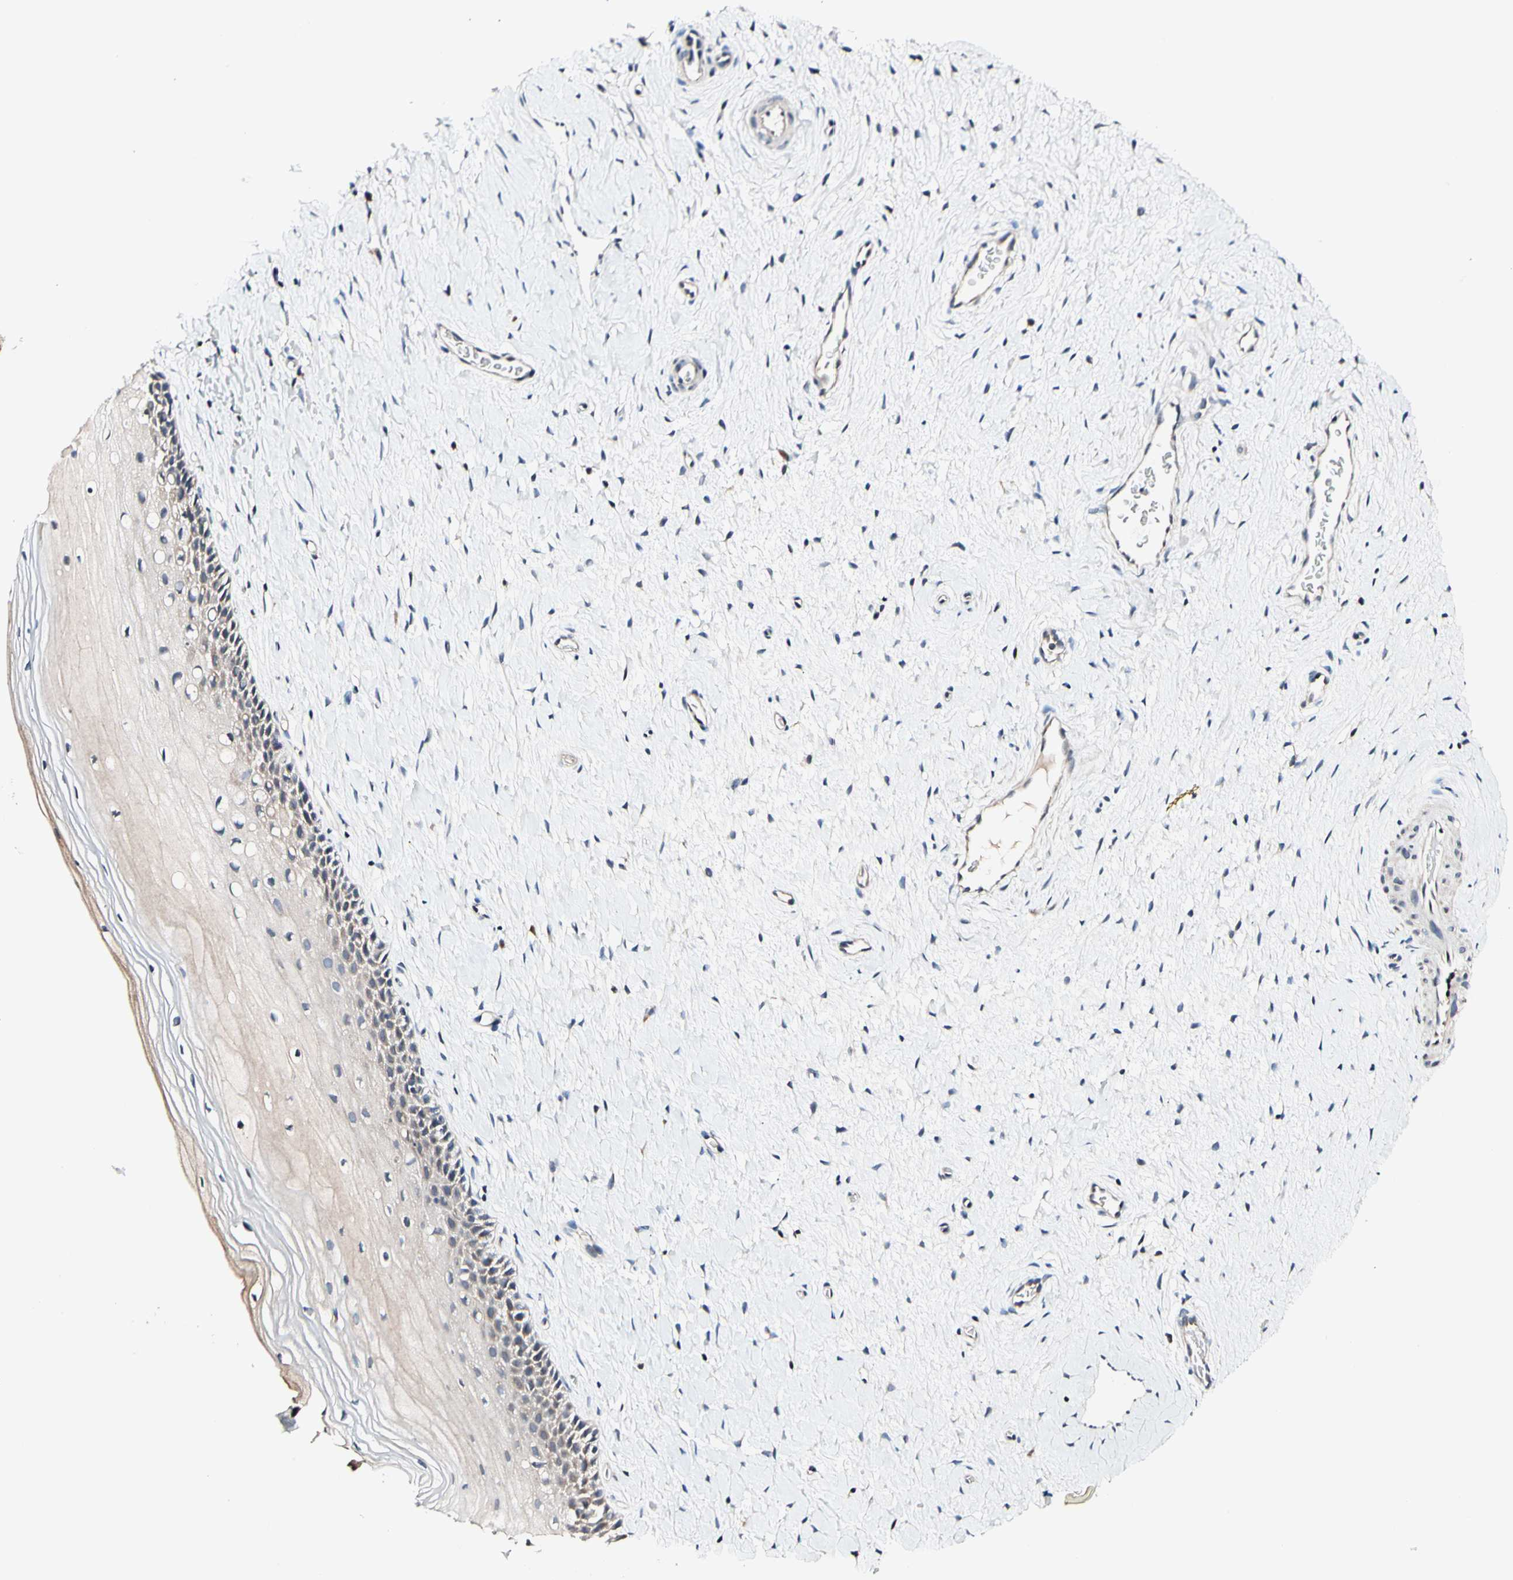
{"staining": {"intensity": "negative", "quantity": "none", "location": "none"}, "tissue": "cervix", "cell_type": "Glandular cells", "image_type": "normal", "snomed": [{"axis": "morphology", "description": "Normal tissue, NOS"}, {"axis": "topography", "description": "Cervix"}], "caption": "Immunohistochemical staining of benign cervix displays no significant expression in glandular cells.", "gene": "SOX30", "patient": {"sex": "female", "age": 39}}